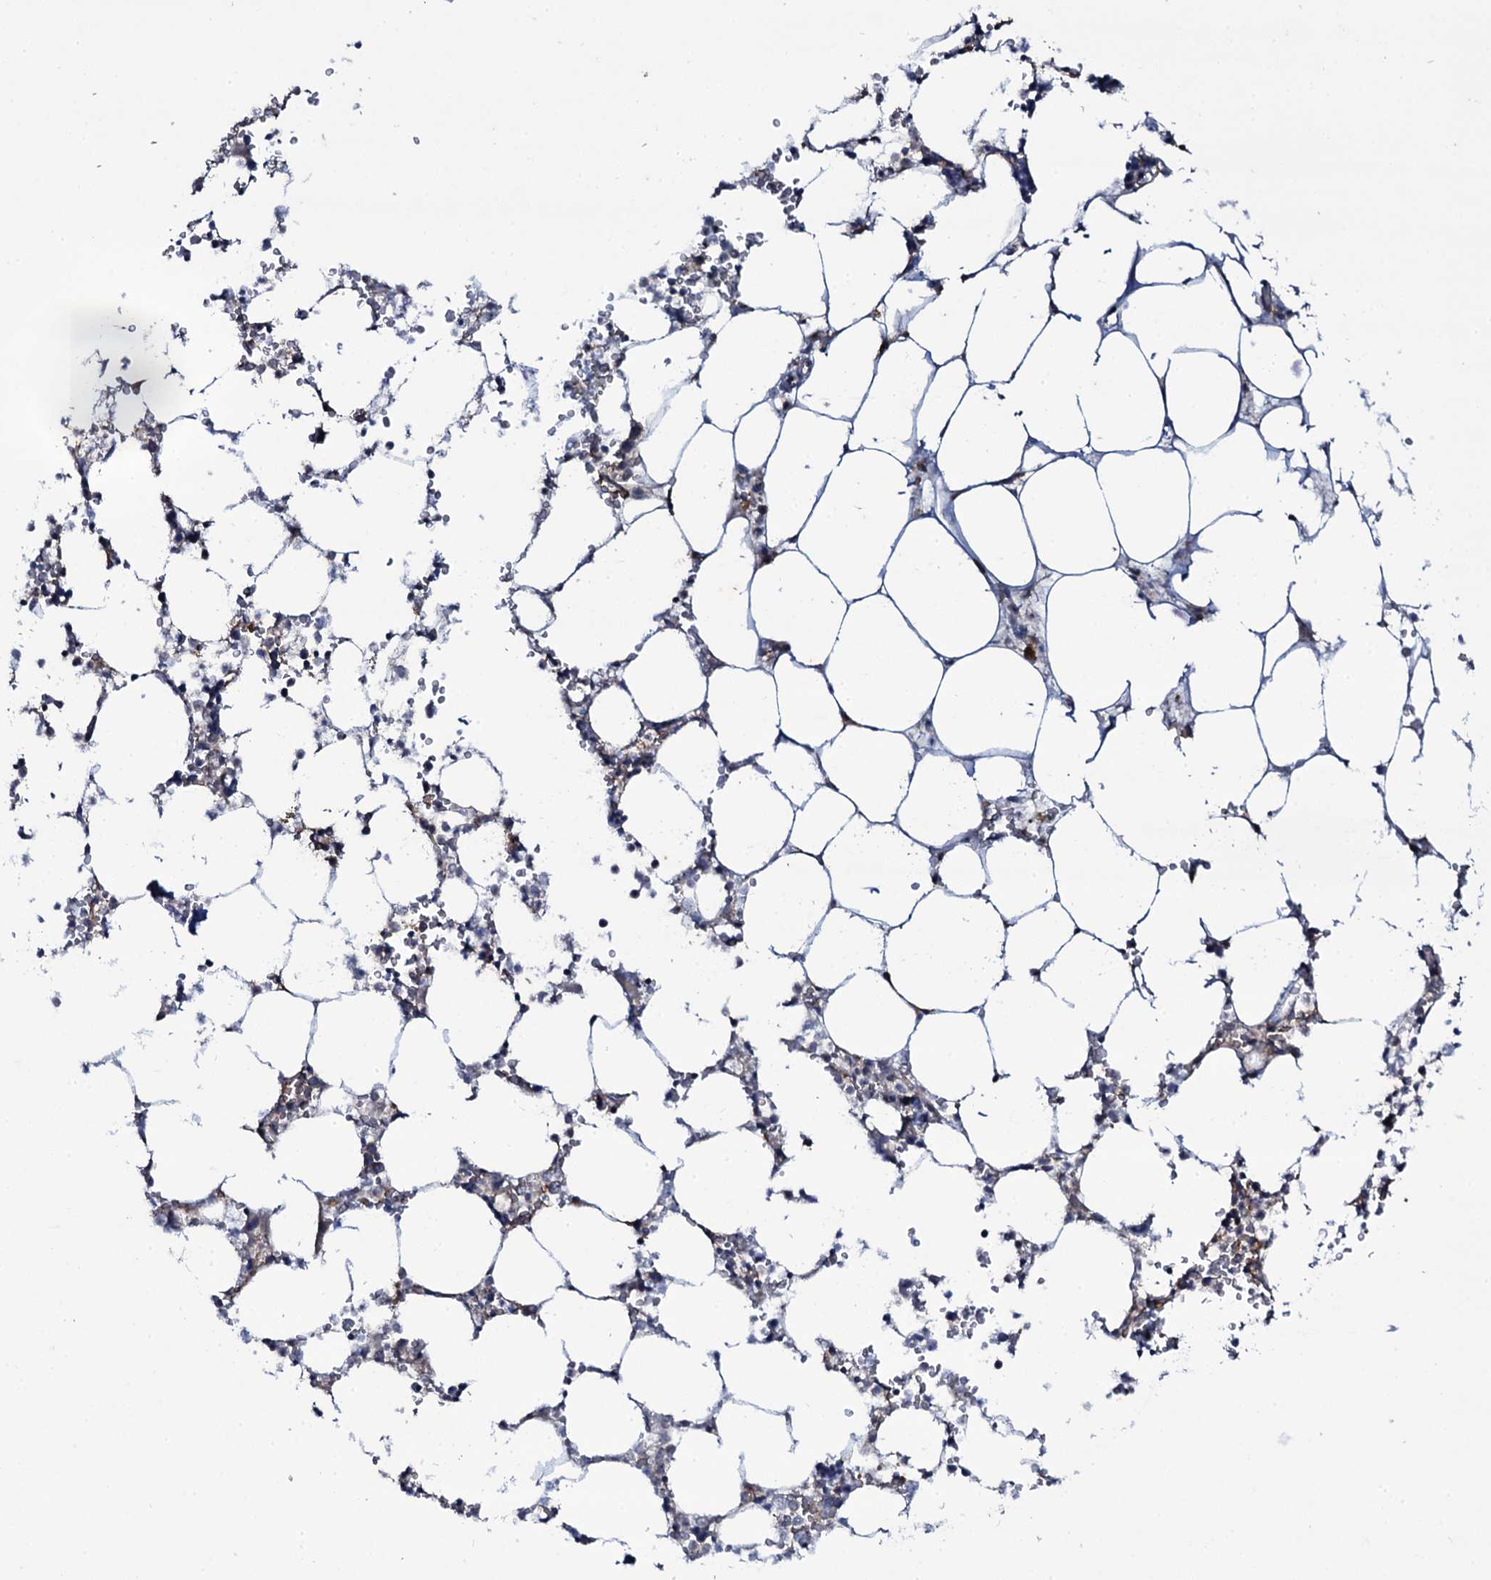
{"staining": {"intensity": "strong", "quantity": "<25%", "location": "cytoplasmic/membranous"}, "tissue": "bone marrow", "cell_type": "Hematopoietic cells", "image_type": "normal", "snomed": [{"axis": "morphology", "description": "Normal tissue, NOS"}, {"axis": "topography", "description": "Bone marrow"}], "caption": "Approximately <25% of hematopoietic cells in unremarkable human bone marrow reveal strong cytoplasmic/membranous protein expression as visualized by brown immunohistochemical staining.", "gene": "SNAP23", "patient": {"sex": "male", "age": 64}}